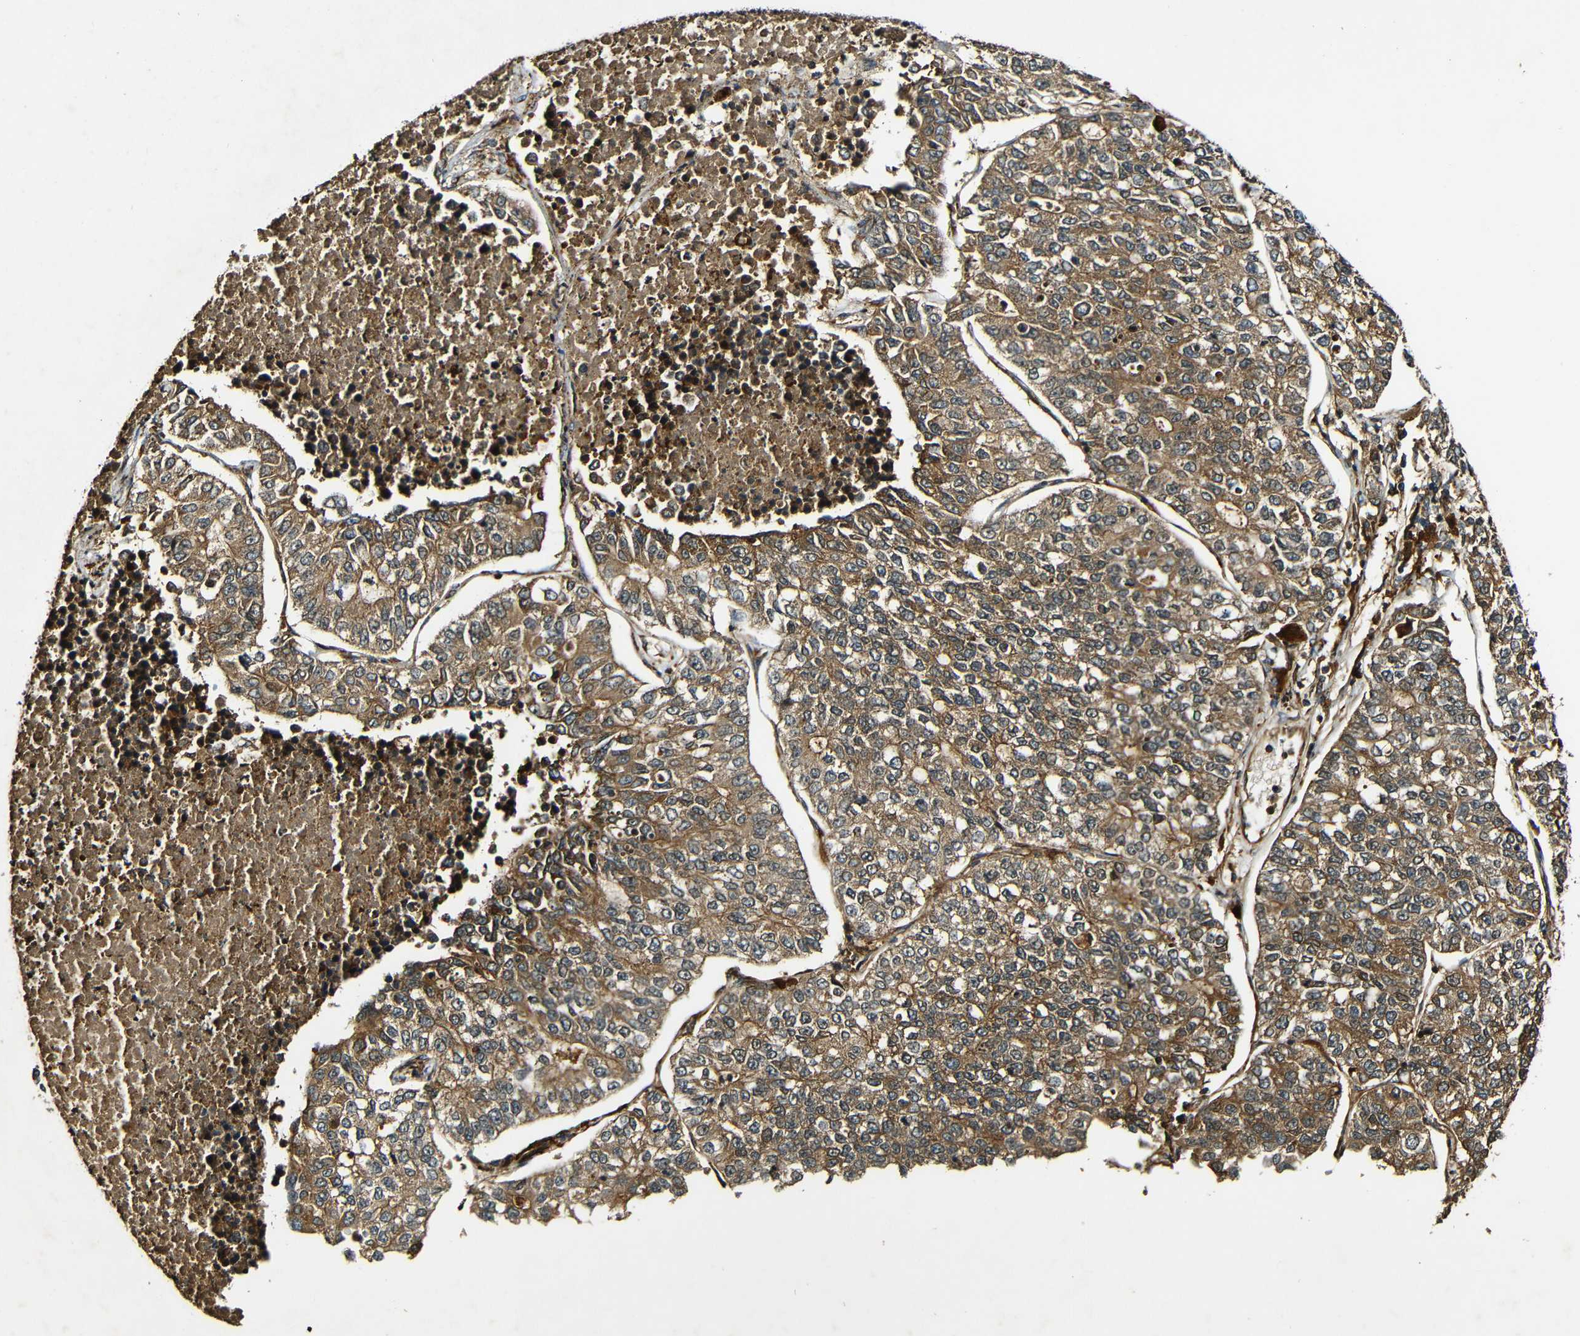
{"staining": {"intensity": "moderate", "quantity": ">75%", "location": "cytoplasmic/membranous"}, "tissue": "lung cancer", "cell_type": "Tumor cells", "image_type": "cancer", "snomed": [{"axis": "morphology", "description": "Adenocarcinoma, NOS"}, {"axis": "topography", "description": "Lung"}], "caption": "Tumor cells display medium levels of moderate cytoplasmic/membranous staining in approximately >75% of cells in lung adenocarcinoma.", "gene": "CASP8", "patient": {"sex": "male", "age": 49}}